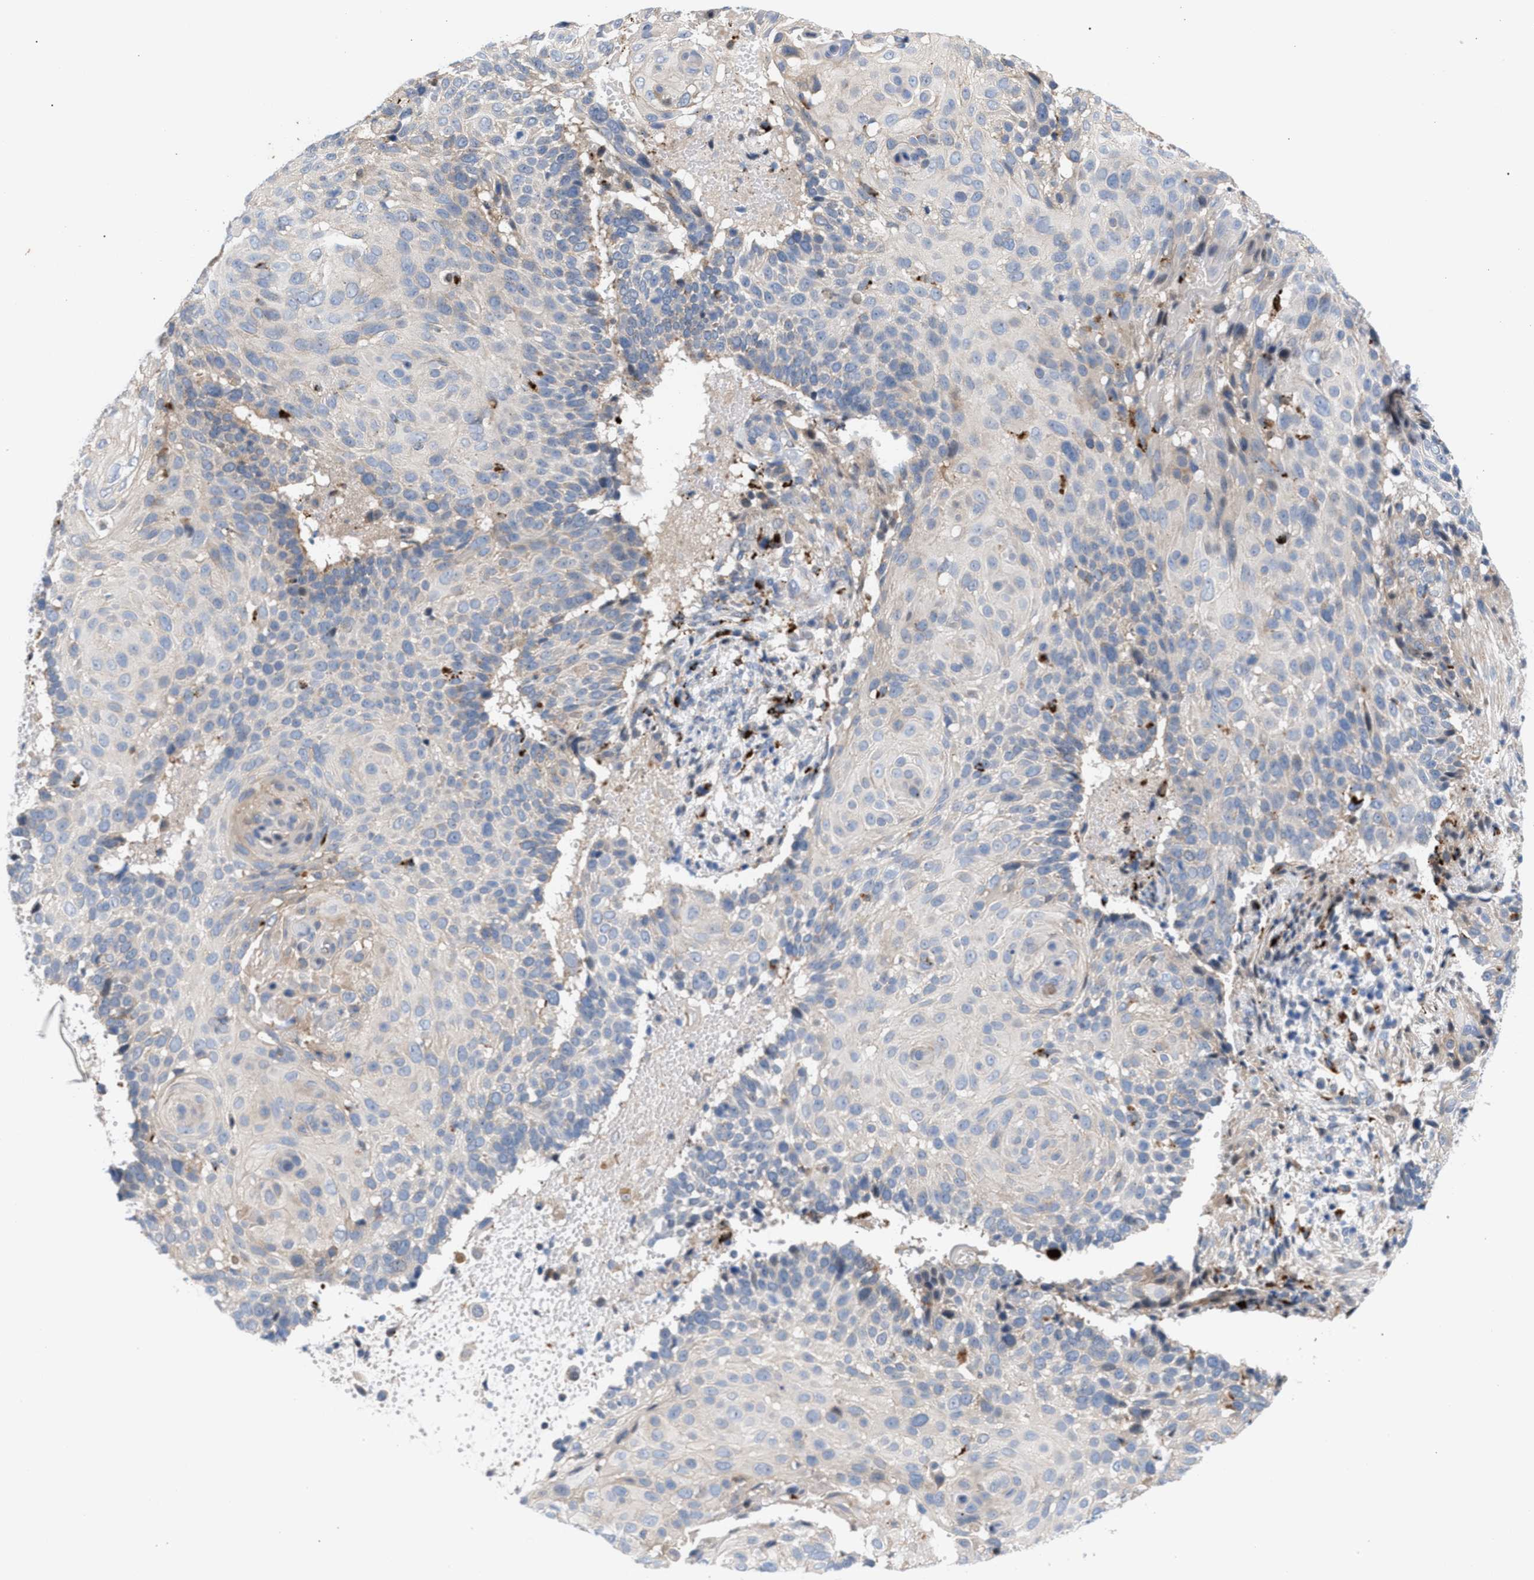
{"staining": {"intensity": "negative", "quantity": "none", "location": "none"}, "tissue": "cervical cancer", "cell_type": "Tumor cells", "image_type": "cancer", "snomed": [{"axis": "morphology", "description": "Squamous cell carcinoma, NOS"}, {"axis": "topography", "description": "Cervix"}], "caption": "The photomicrograph exhibits no significant positivity in tumor cells of cervical squamous cell carcinoma.", "gene": "MBTD1", "patient": {"sex": "female", "age": 74}}